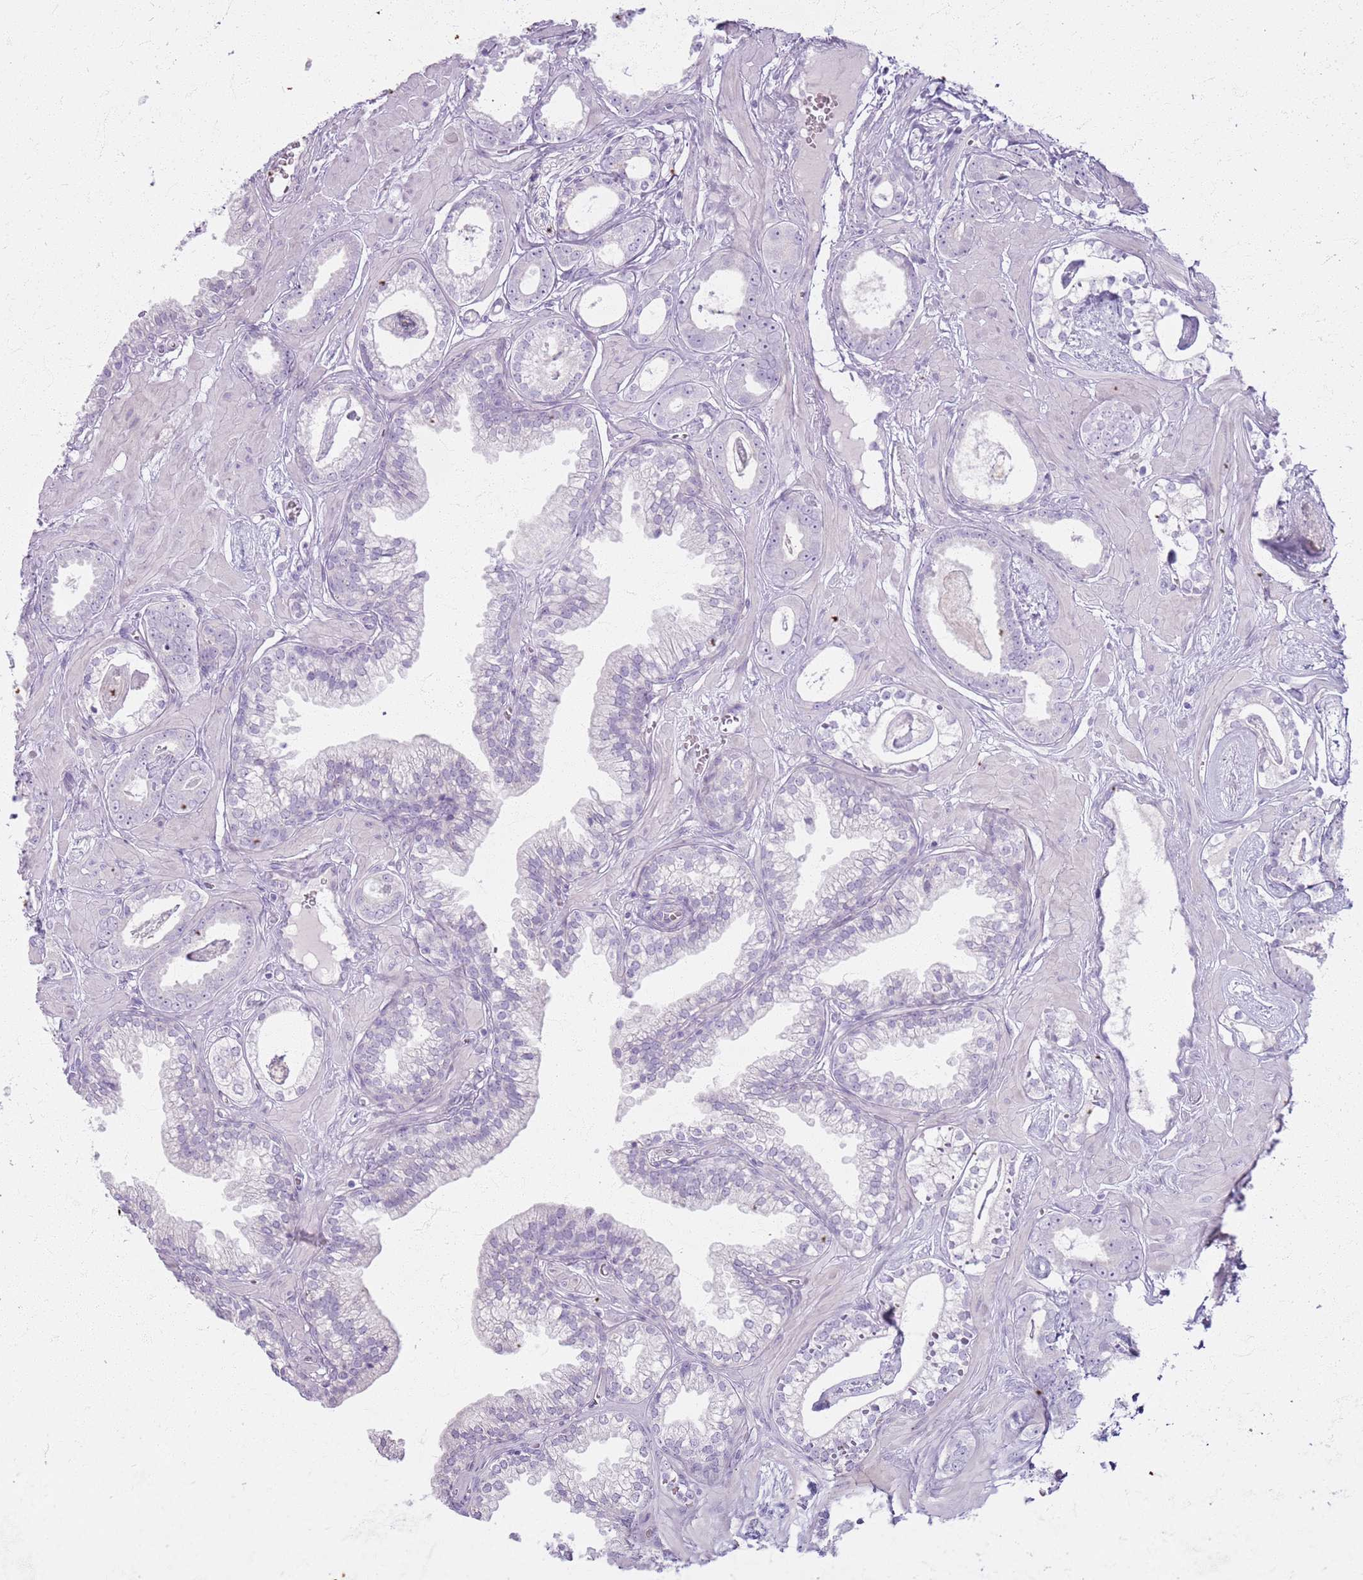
{"staining": {"intensity": "negative", "quantity": "none", "location": "none"}, "tissue": "prostate cancer", "cell_type": "Tumor cells", "image_type": "cancer", "snomed": [{"axis": "morphology", "description": "Adenocarcinoma, Low grade"}, {"axis": "topography", "description": "Prostate"}], "caption": "An immunohistochemistry histopathology image of prostate cancer (adenocarcinoma (low-grade)) is shown. There is no staining in tumor cells of prostate cancer (adenocarcinoma (low-grade)).", "gene": "CSRP3", "patient": {"sex": "male", "age": 60}}